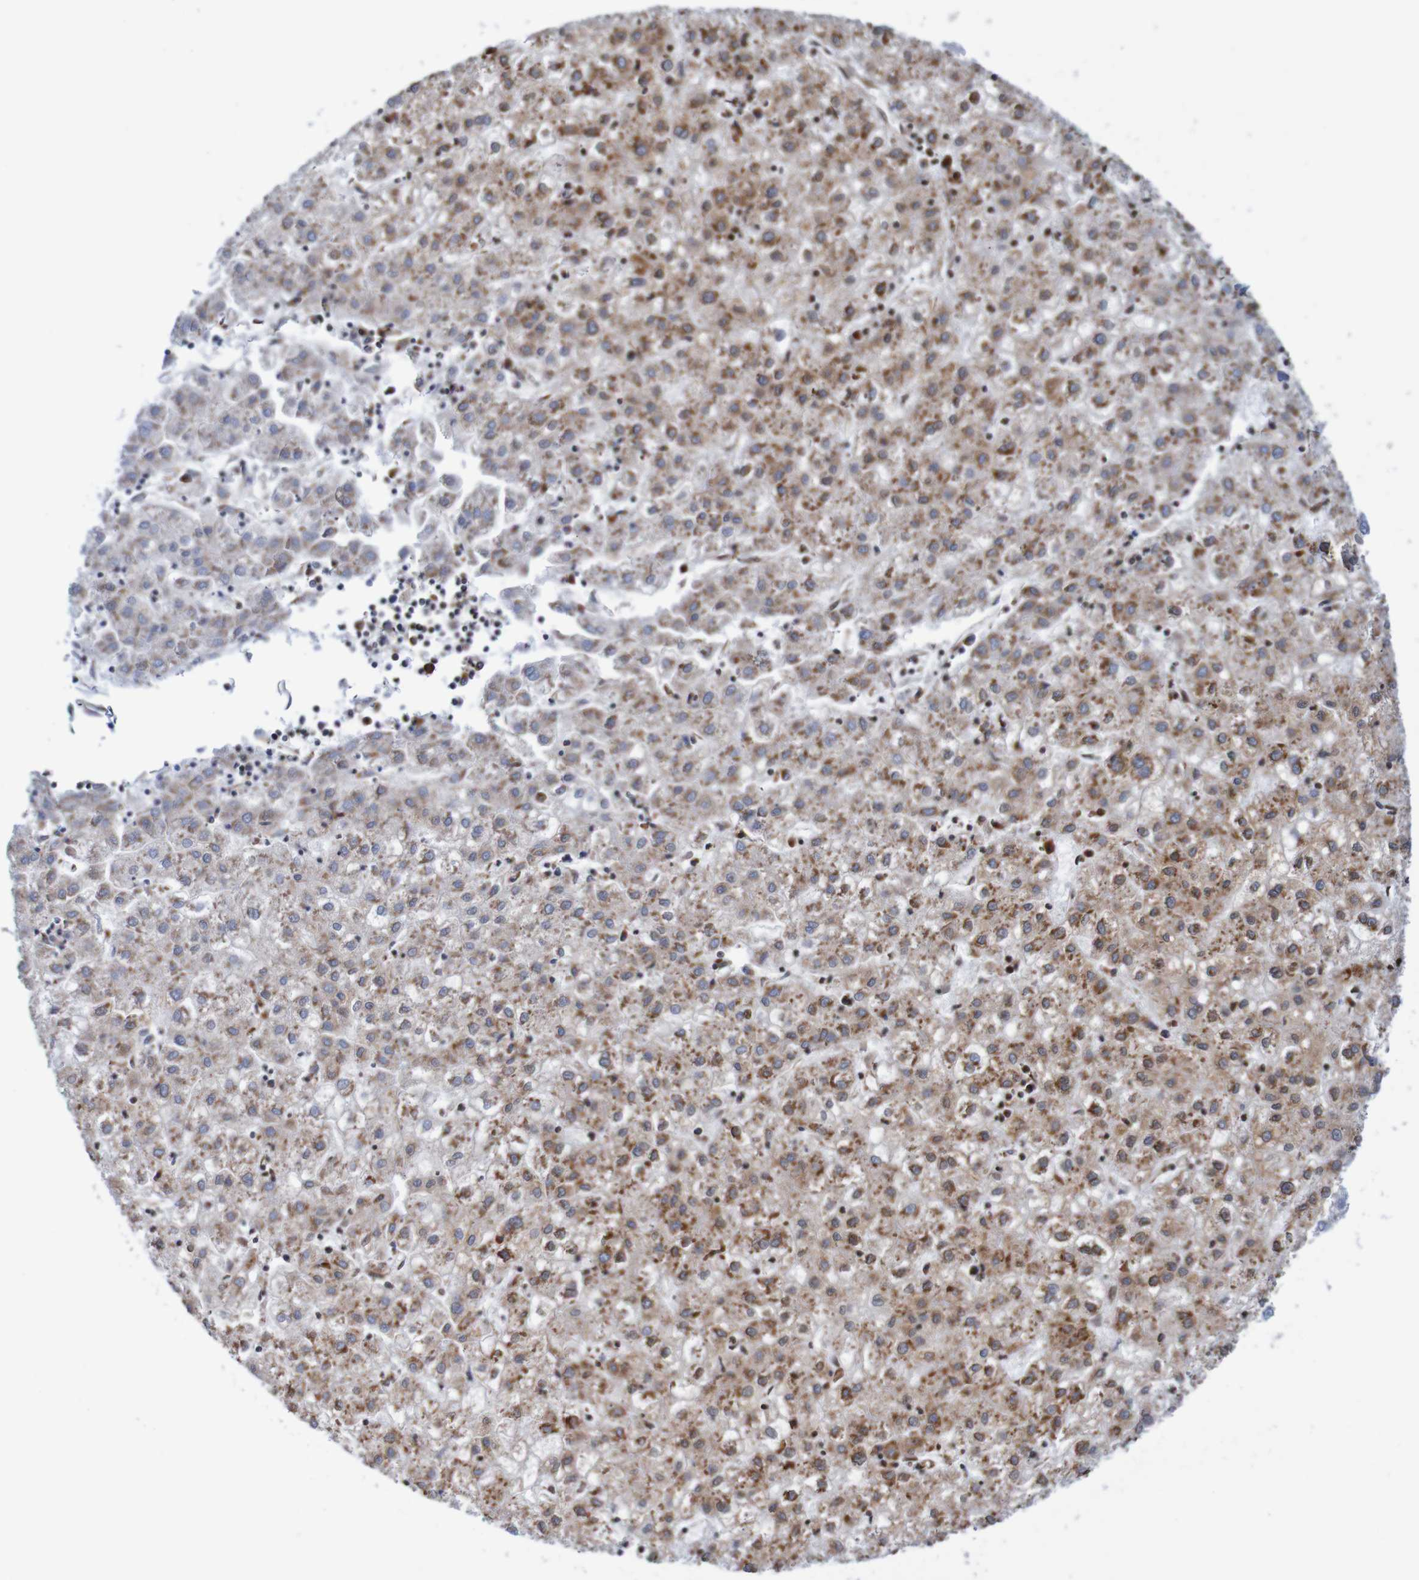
{"staining": {"intensity": "strong", "quantity": "25%-75%", "location": "cytoplasmic/membranous"}, "tissue": "liver cancer", "cell_type": "Tumor cells", "image_type": "cancer", "snomed": [{"axis": "morphology", "description": "Carcinoma, Hepatocellular, NOS"}, {"axis": "topography", "description": "Liver"}], "caption": "Liver cancer tissue exhibits strong cytoplasmic/membranous positivity in about 25%-75% of tumor cells, visualized by immunohistochemistry.", "gene": "TMEM109", "patient": {"sex": "male", "age": 72}}